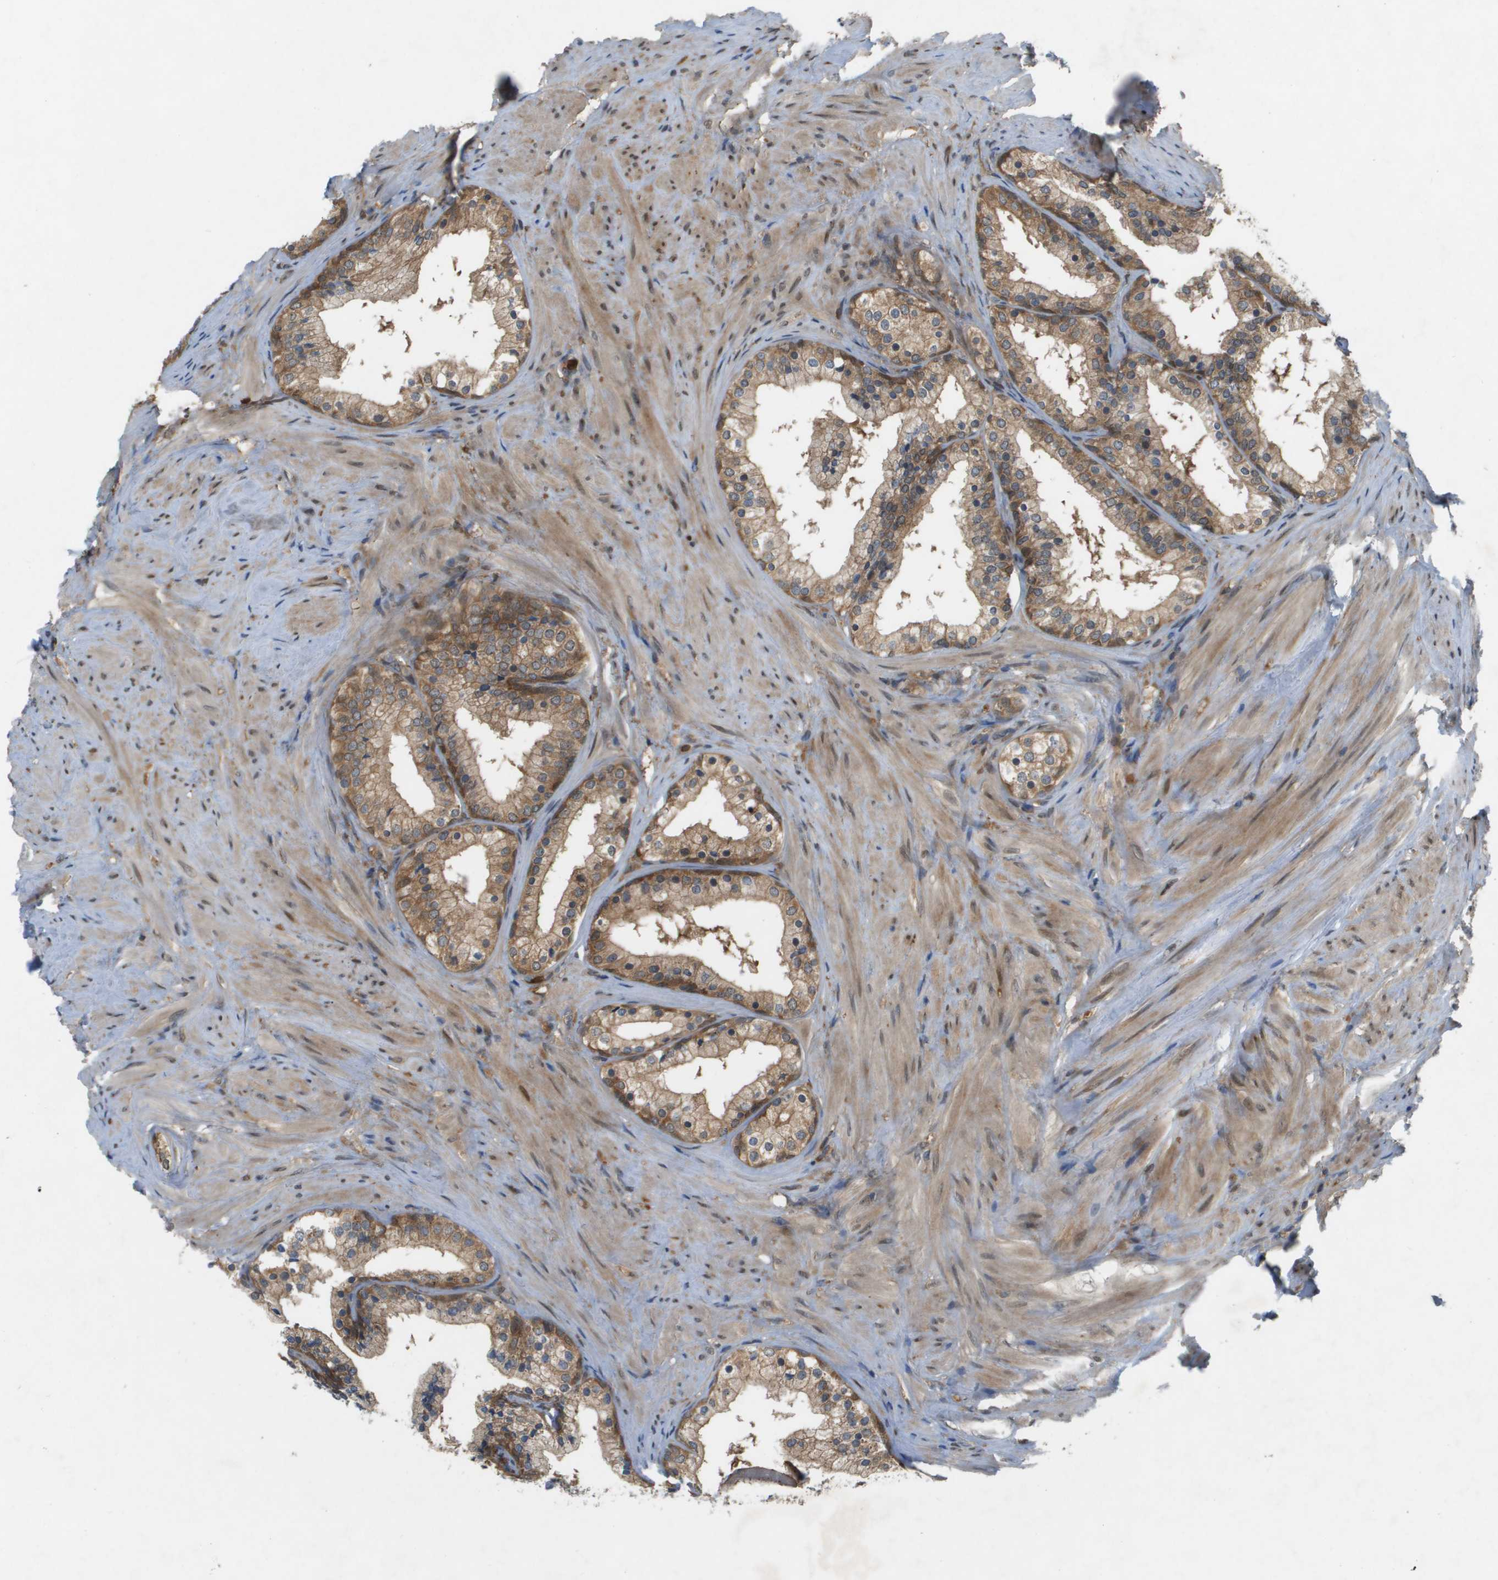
{"staining": {"intensity": "moderate", "quantity": ">75%", "location": "cytoplasmic/membranous"}, "tissue": "prostate cancer", "cell_type": "Tumor cells", "image_type": "cancer", "snomed": [{"axis": "morphology", "description": "Adenocarcinoma, Low grade"}, {"axis": "topography", "description": "Prostate"}], "caption": "Immunohistochemistry image of neoplastic tissue: prostate low-grade adenocarcinoma stained using immunohistochemistry displays medium levels of moderate protein expression localized specifically in the cytoplasmic/membranous of tumor cells, appearing as a cytoplasmic/membranous brown color.", "gene": "PALD1", "patient": {"sex": "male", "age": 69}}